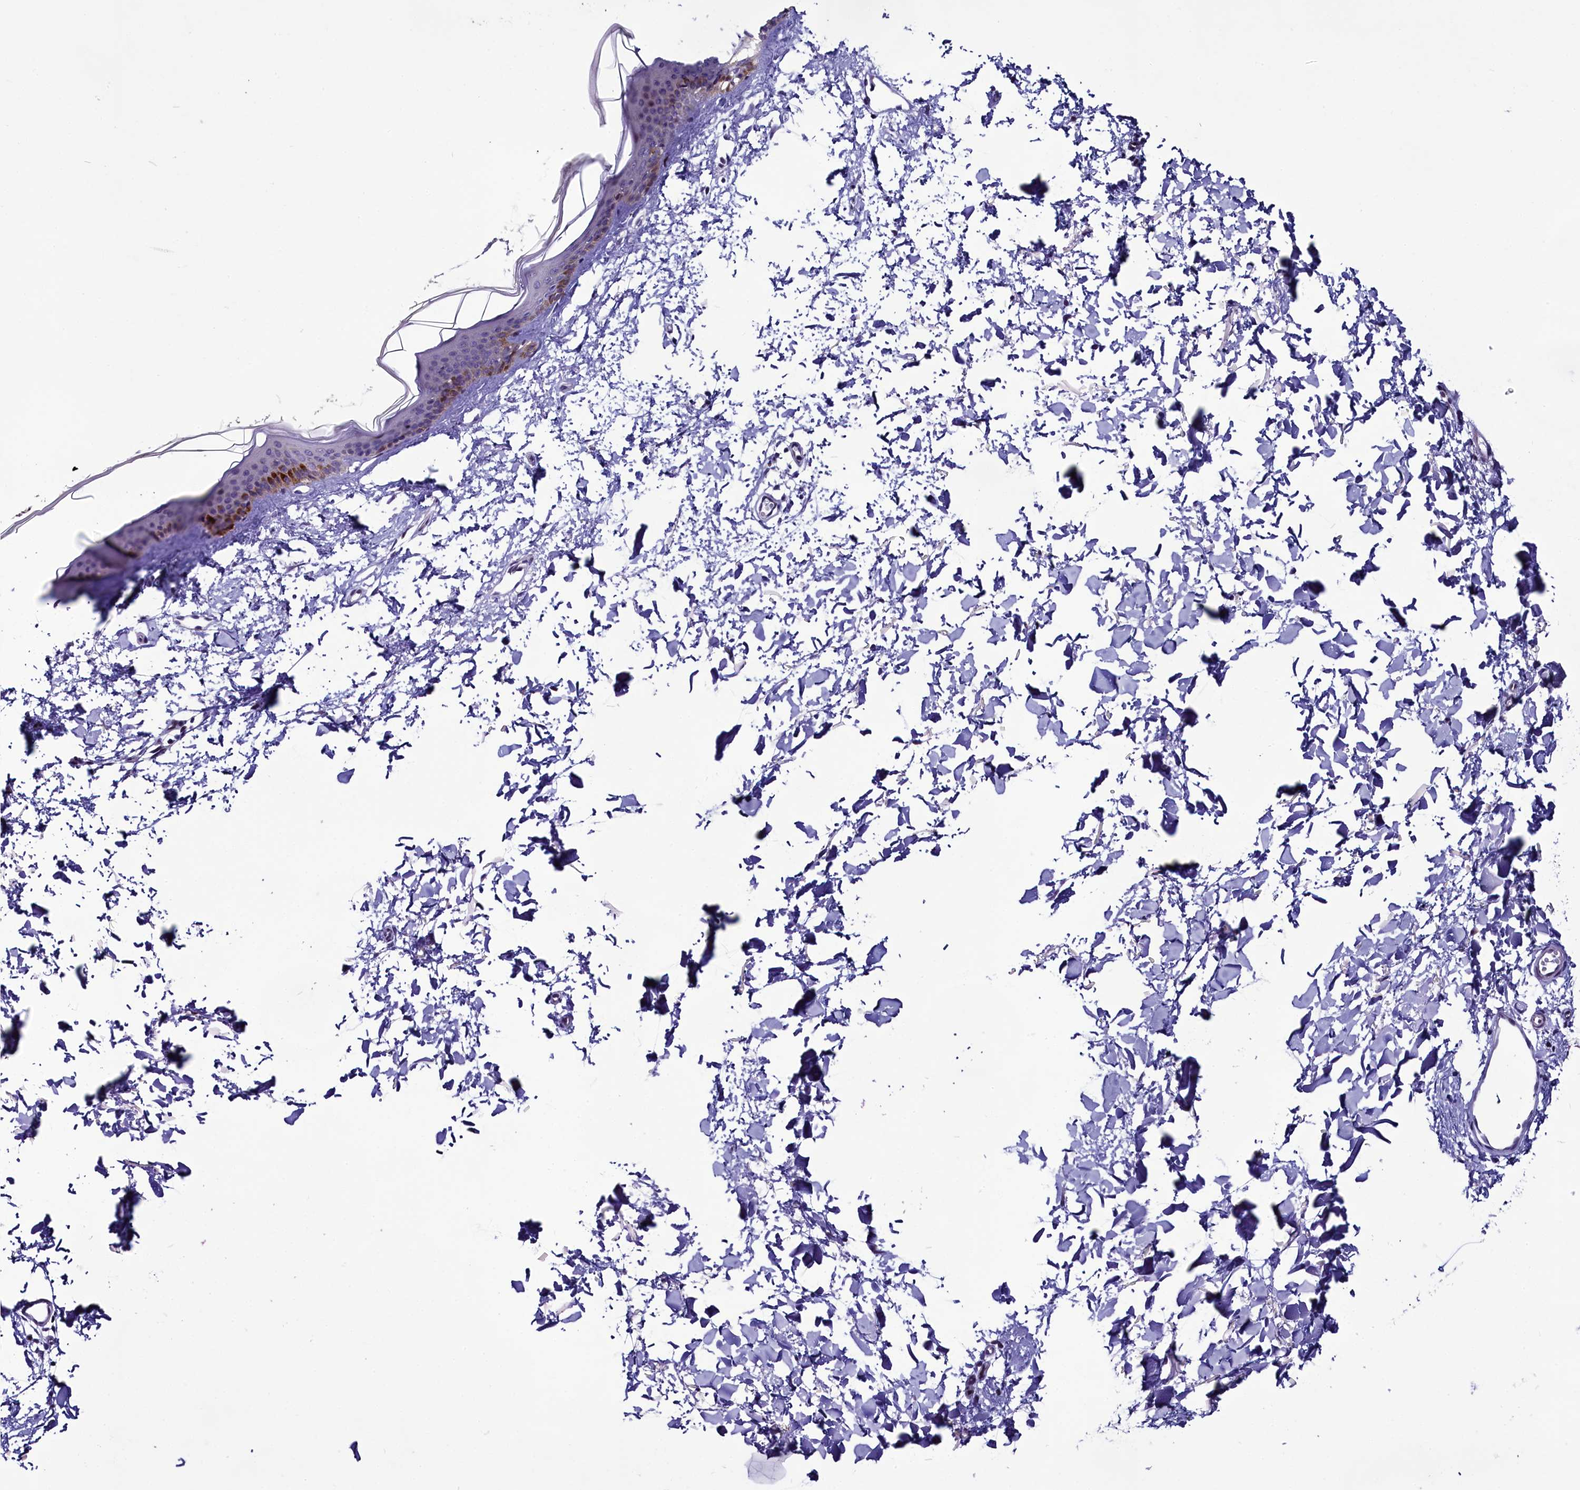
{"staining": {"intensity": "negative", "quantity": "none", "location": "none"}, "tissue": "skin", "cell_type": "Fibroblasts", "image_type": "normal", "snomed": [{"axis": "morphology", "description": "Normal tissue, NOS"}, {"axis": "topography", "description": "Skin"}], "caption": "Image shows no significant protein positivity in fibroblasts of normal skin.", "gene": "CCDC106", "patient": {"sex": "female", "age": 58}}